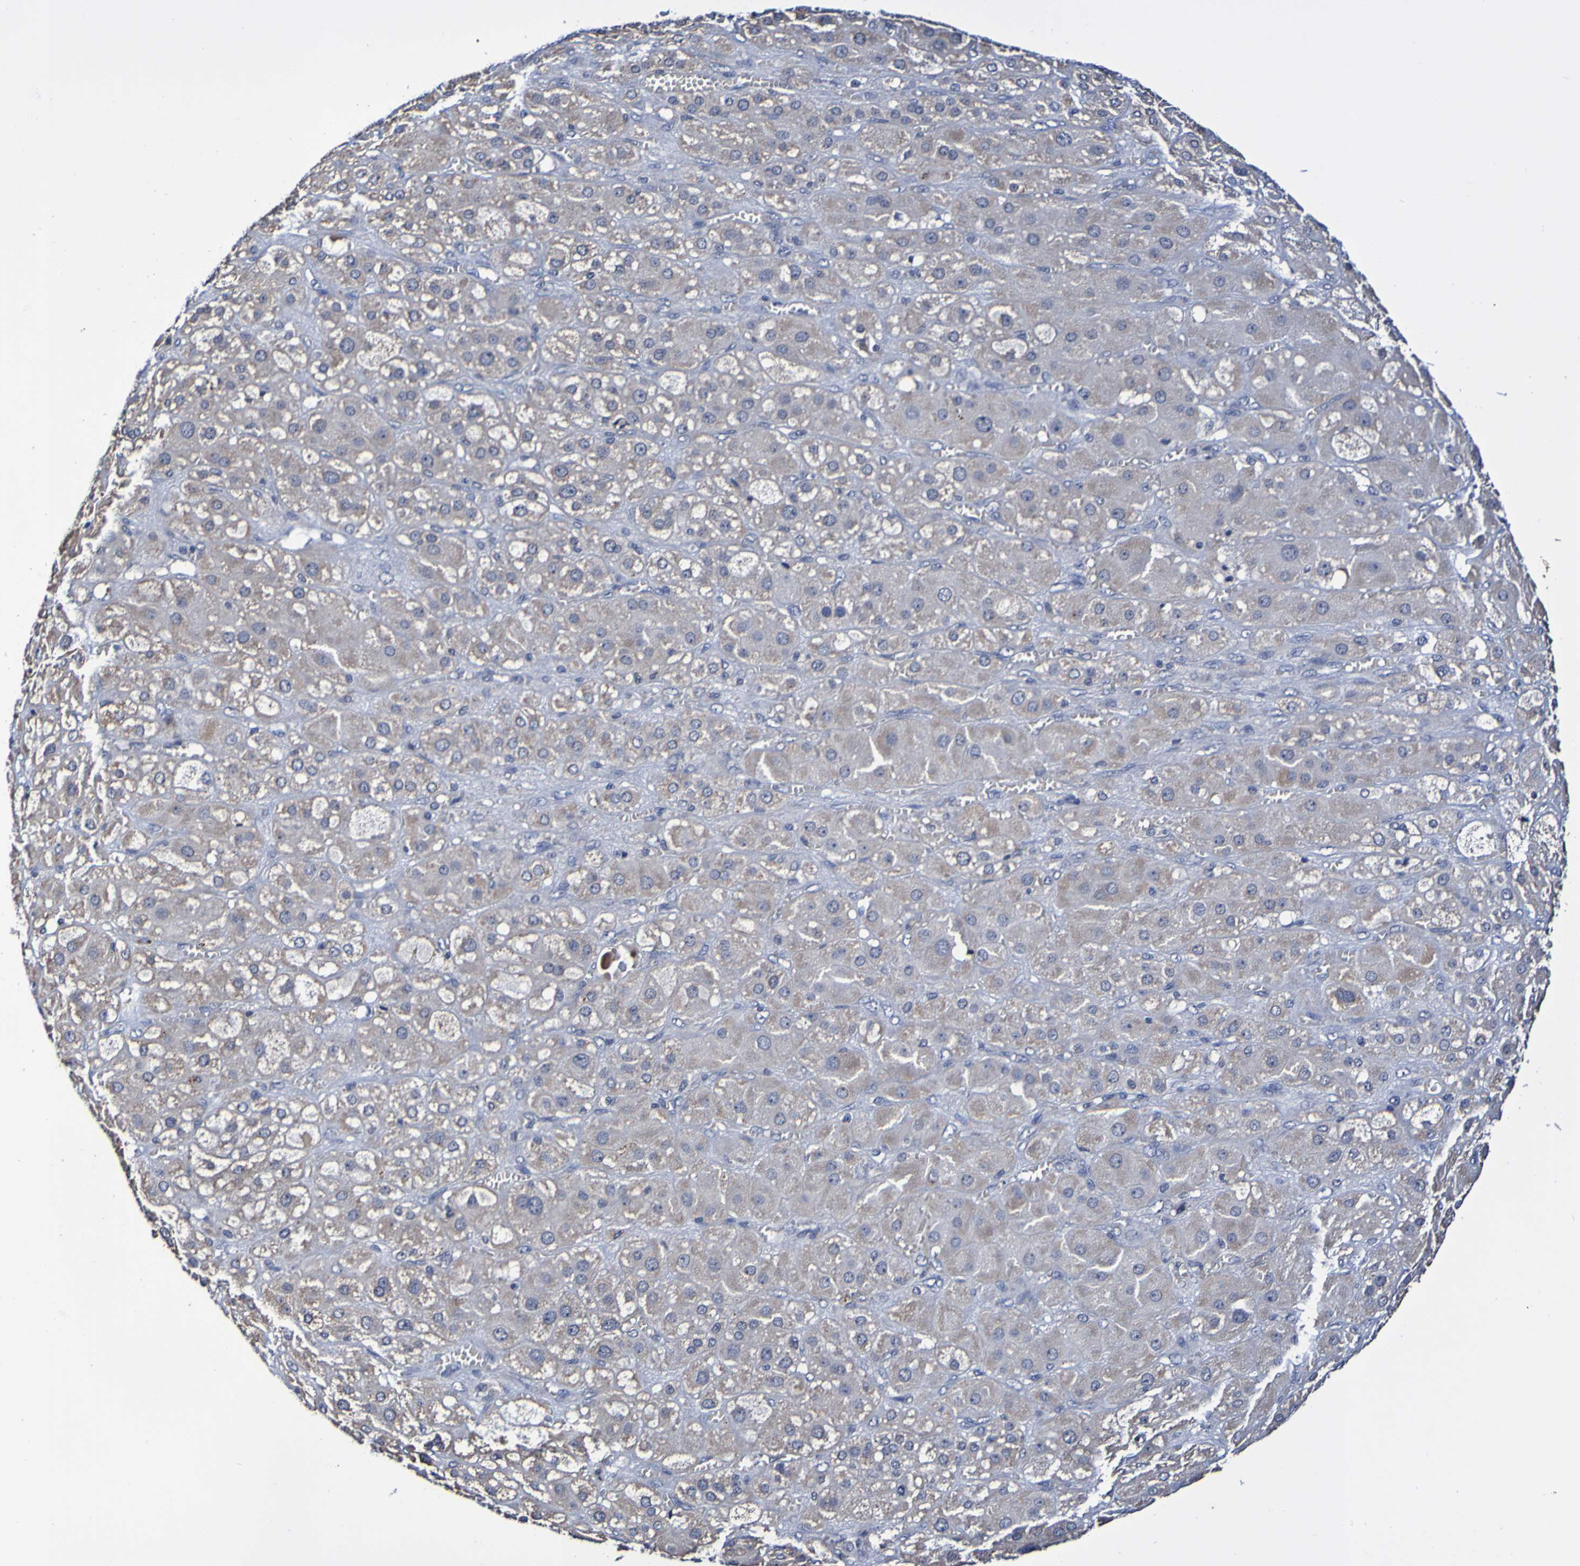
{"staining": {"intensity": "weak", "quantity": "25%-75%", "location": "cytoplasmic/membranous"}, "tissue": "adrenal gland", "cell_type": "Glandular cells", "image_type": "normal", "snomed": [{"axis": "morphology", "description": "Normal tissue, NOS"}, {"axis": "topography", "description": "Adrenal gland"}], "caption": "Glandular cells reveal low levels of weak cytoplasmic/membranous positivity in approximately 25%-75% of cells in benign human adrenal gland. Using DAB (3,3'-diaminobenzidine) (brown) and hematoxylin (blue) stains, captured at high magnification using brightfield microscopy.", "gene": "PTP4A2", "patient": {"sex": "female", "age": 47}}